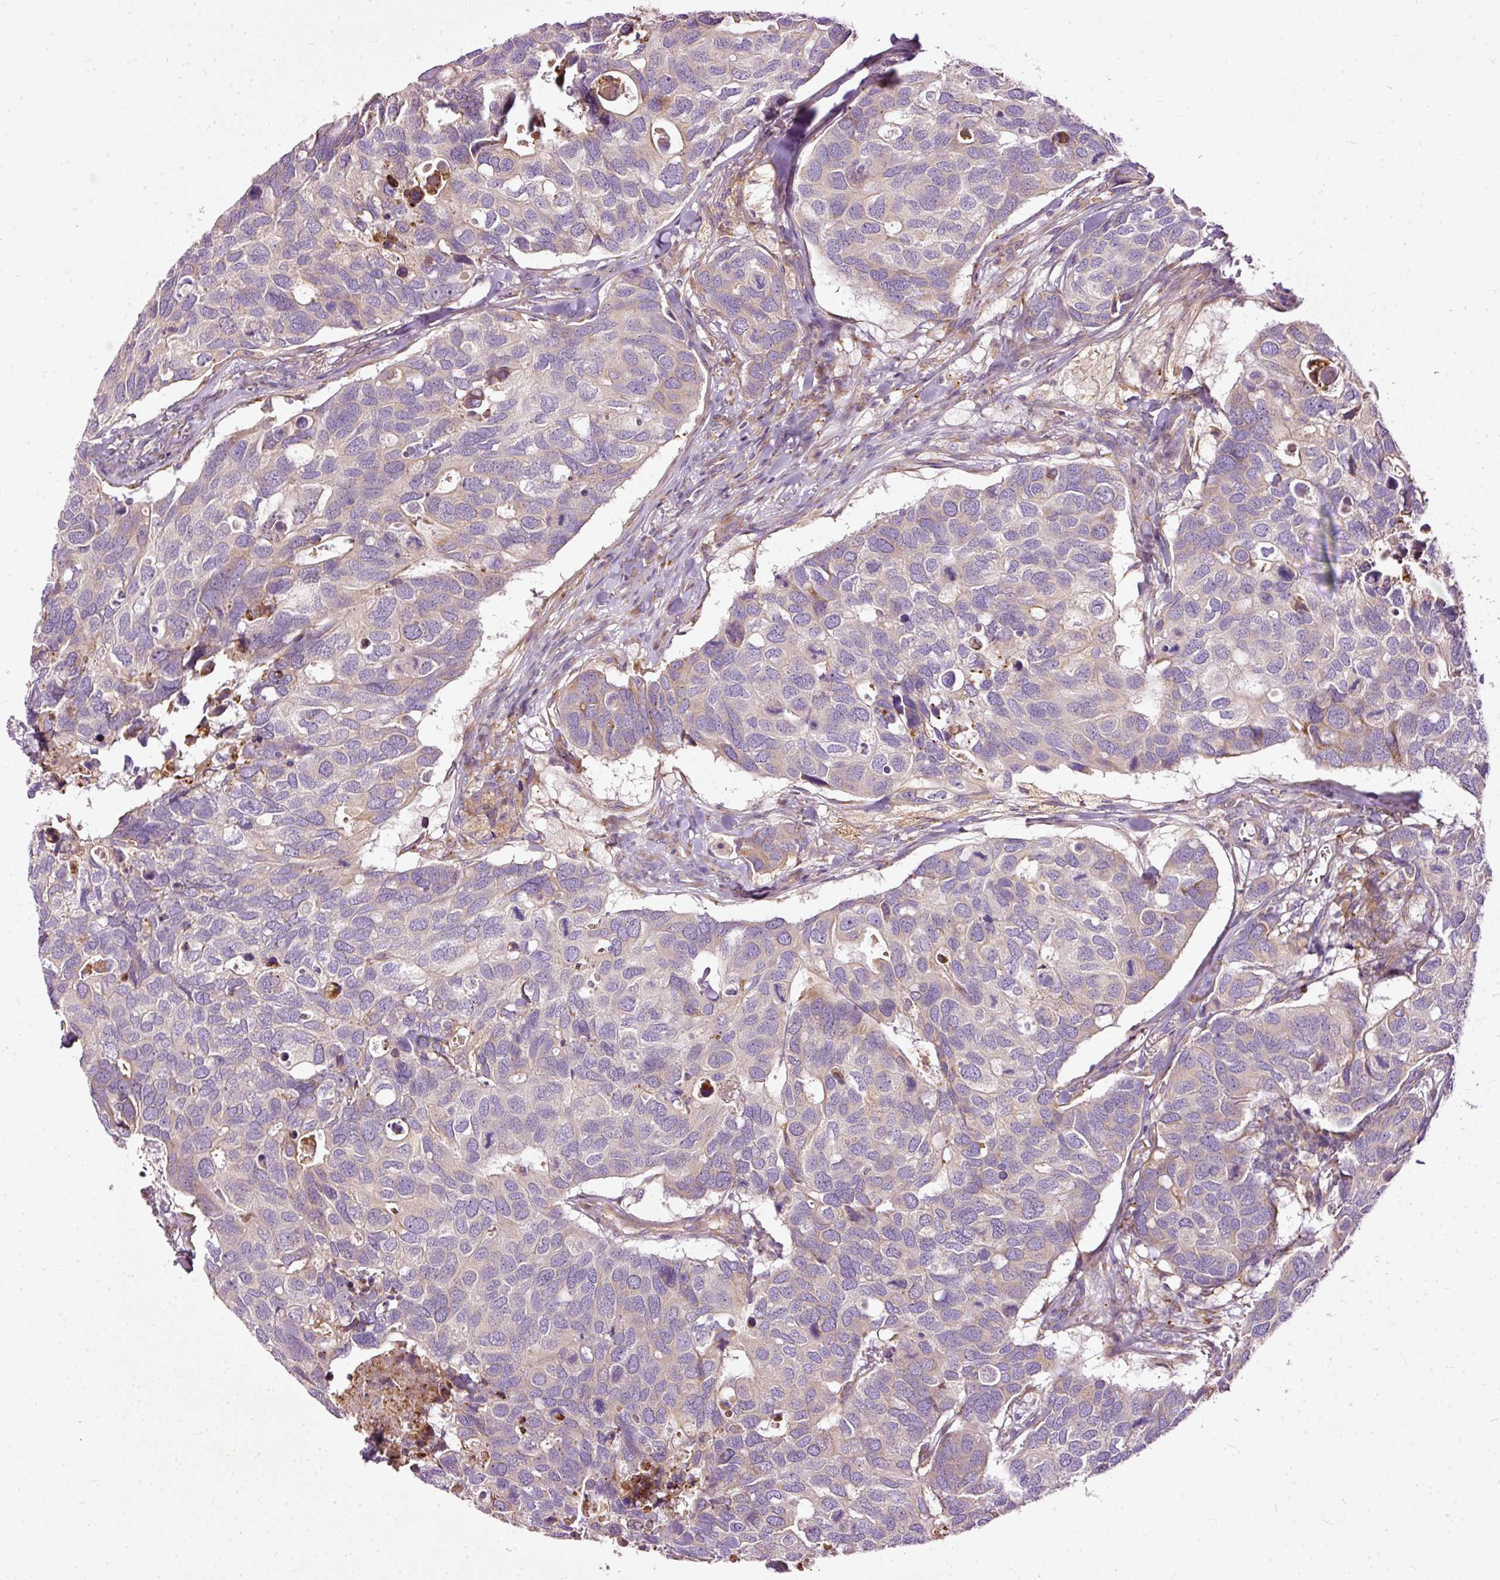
{"staining": {"intensity": "negative", "quantity": "none", "location": "none"}, "tissue": "breast cancer", "cell_type": "Tumor cells", "image_type": "cancer", "snomed": [{"axis": "morphology", "description": "Duct carcinoma"}, {"axis": "topography", "description": "Breast"}], "caption": "The immunohistochemistry histopathology image has no significant positivity in tumor cells of breast cancer tissue. (DAB immunohistochemistry with hematoxylin counter stain).", "gene": "PAQR9", "patient": {"sex": "female", "age": 83}}